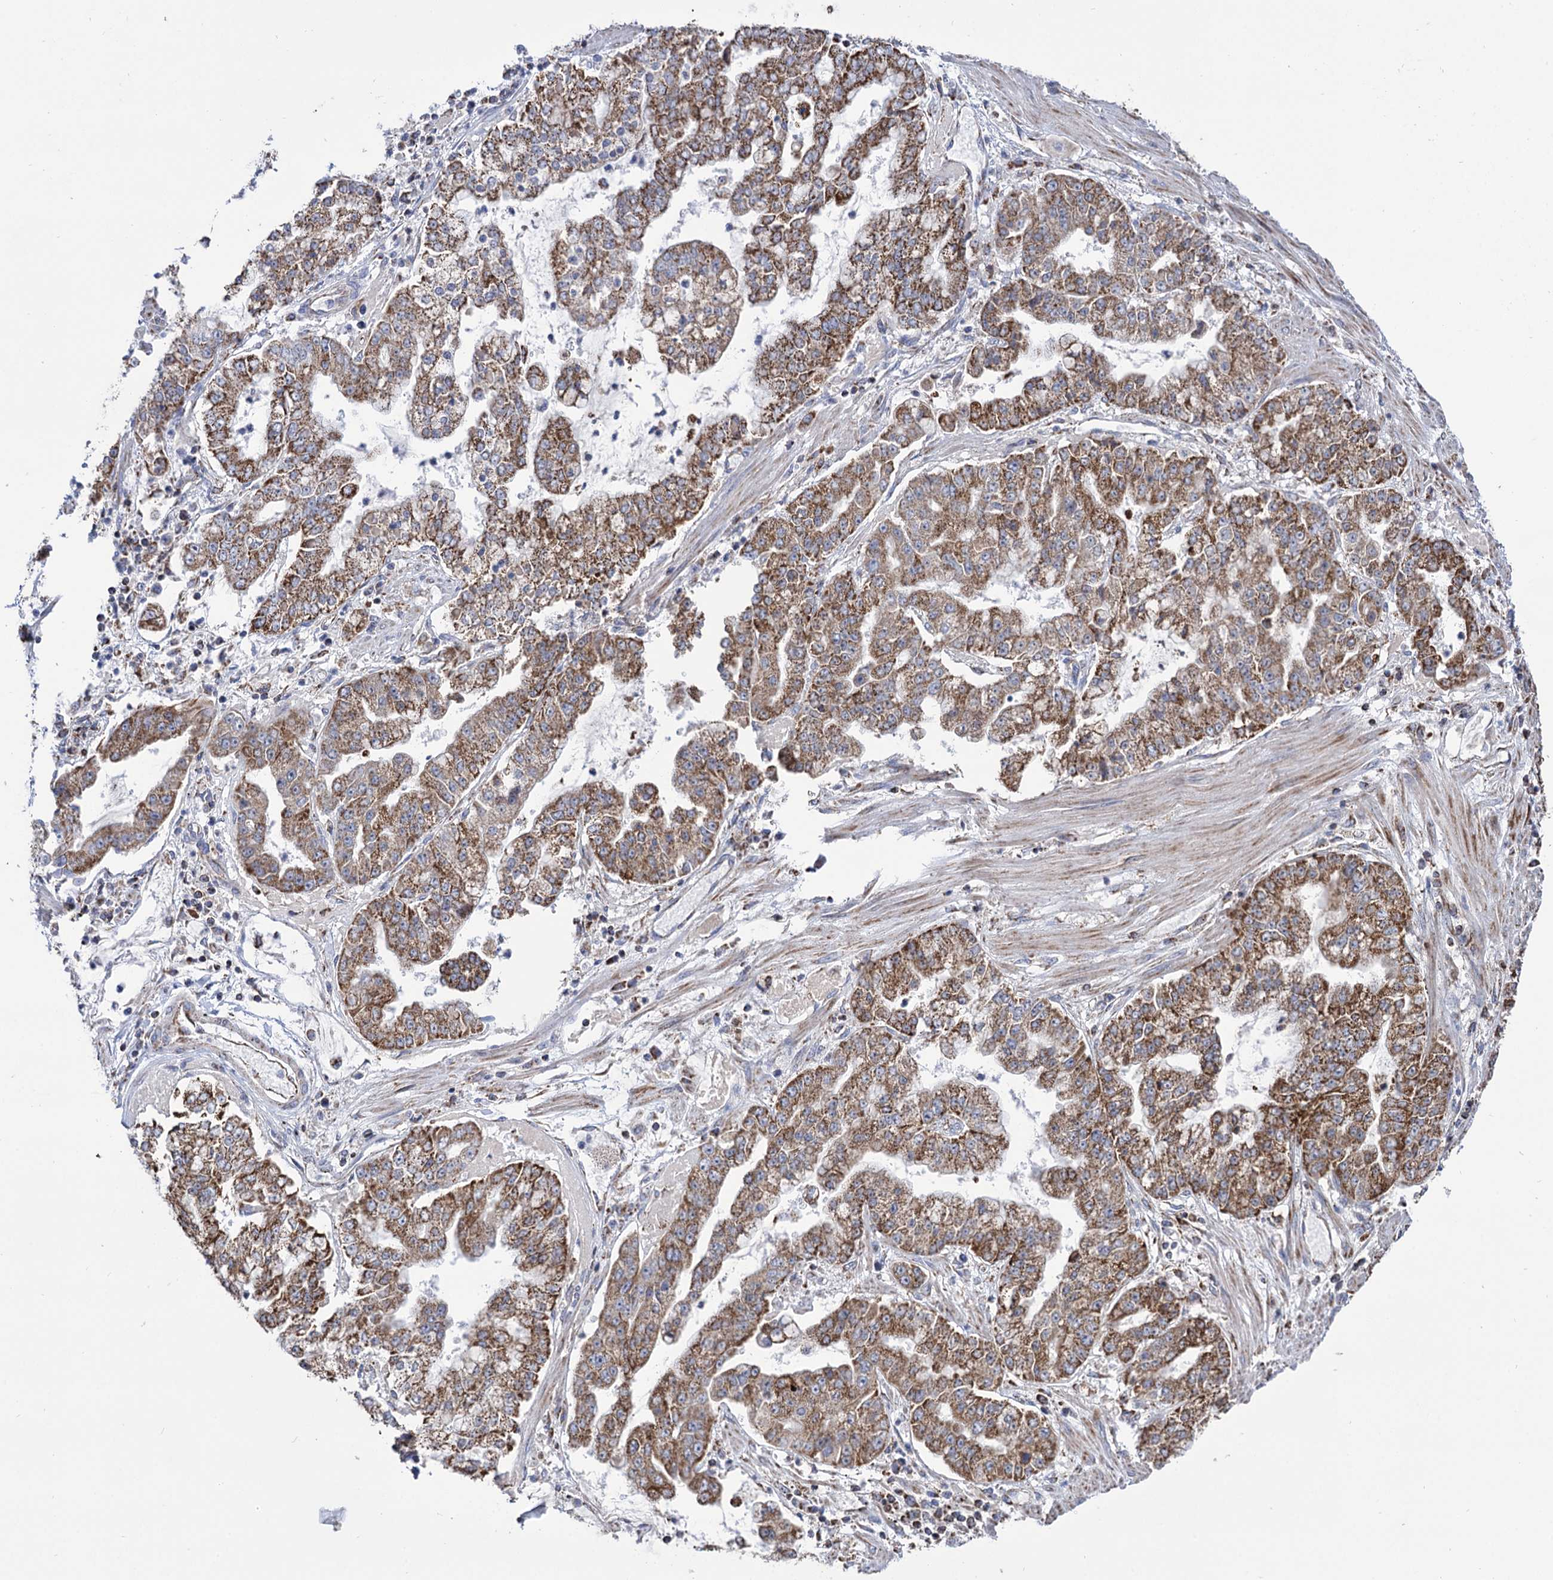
{"staining": {"intensity": "moderate", "quantity": ">75%", "location": "cytoplasmic/membranous"}, "tissue": "stomach cancer", "cell_type": "Tumor cells", "image_type": "cancer", "snomed": [{"axis": "morphology", "description": "Adenocarcinoma, NOS"}, {"axis": "topography", "description": "Stomach"}], "caption": "Tumor cells reveal medium levels of moderate cytoplasmic/membranous expression in approximately >75% of cells in stomach cancer.", "gene": "ABHD10", "patient": {"sex": "male", "age": 76}}